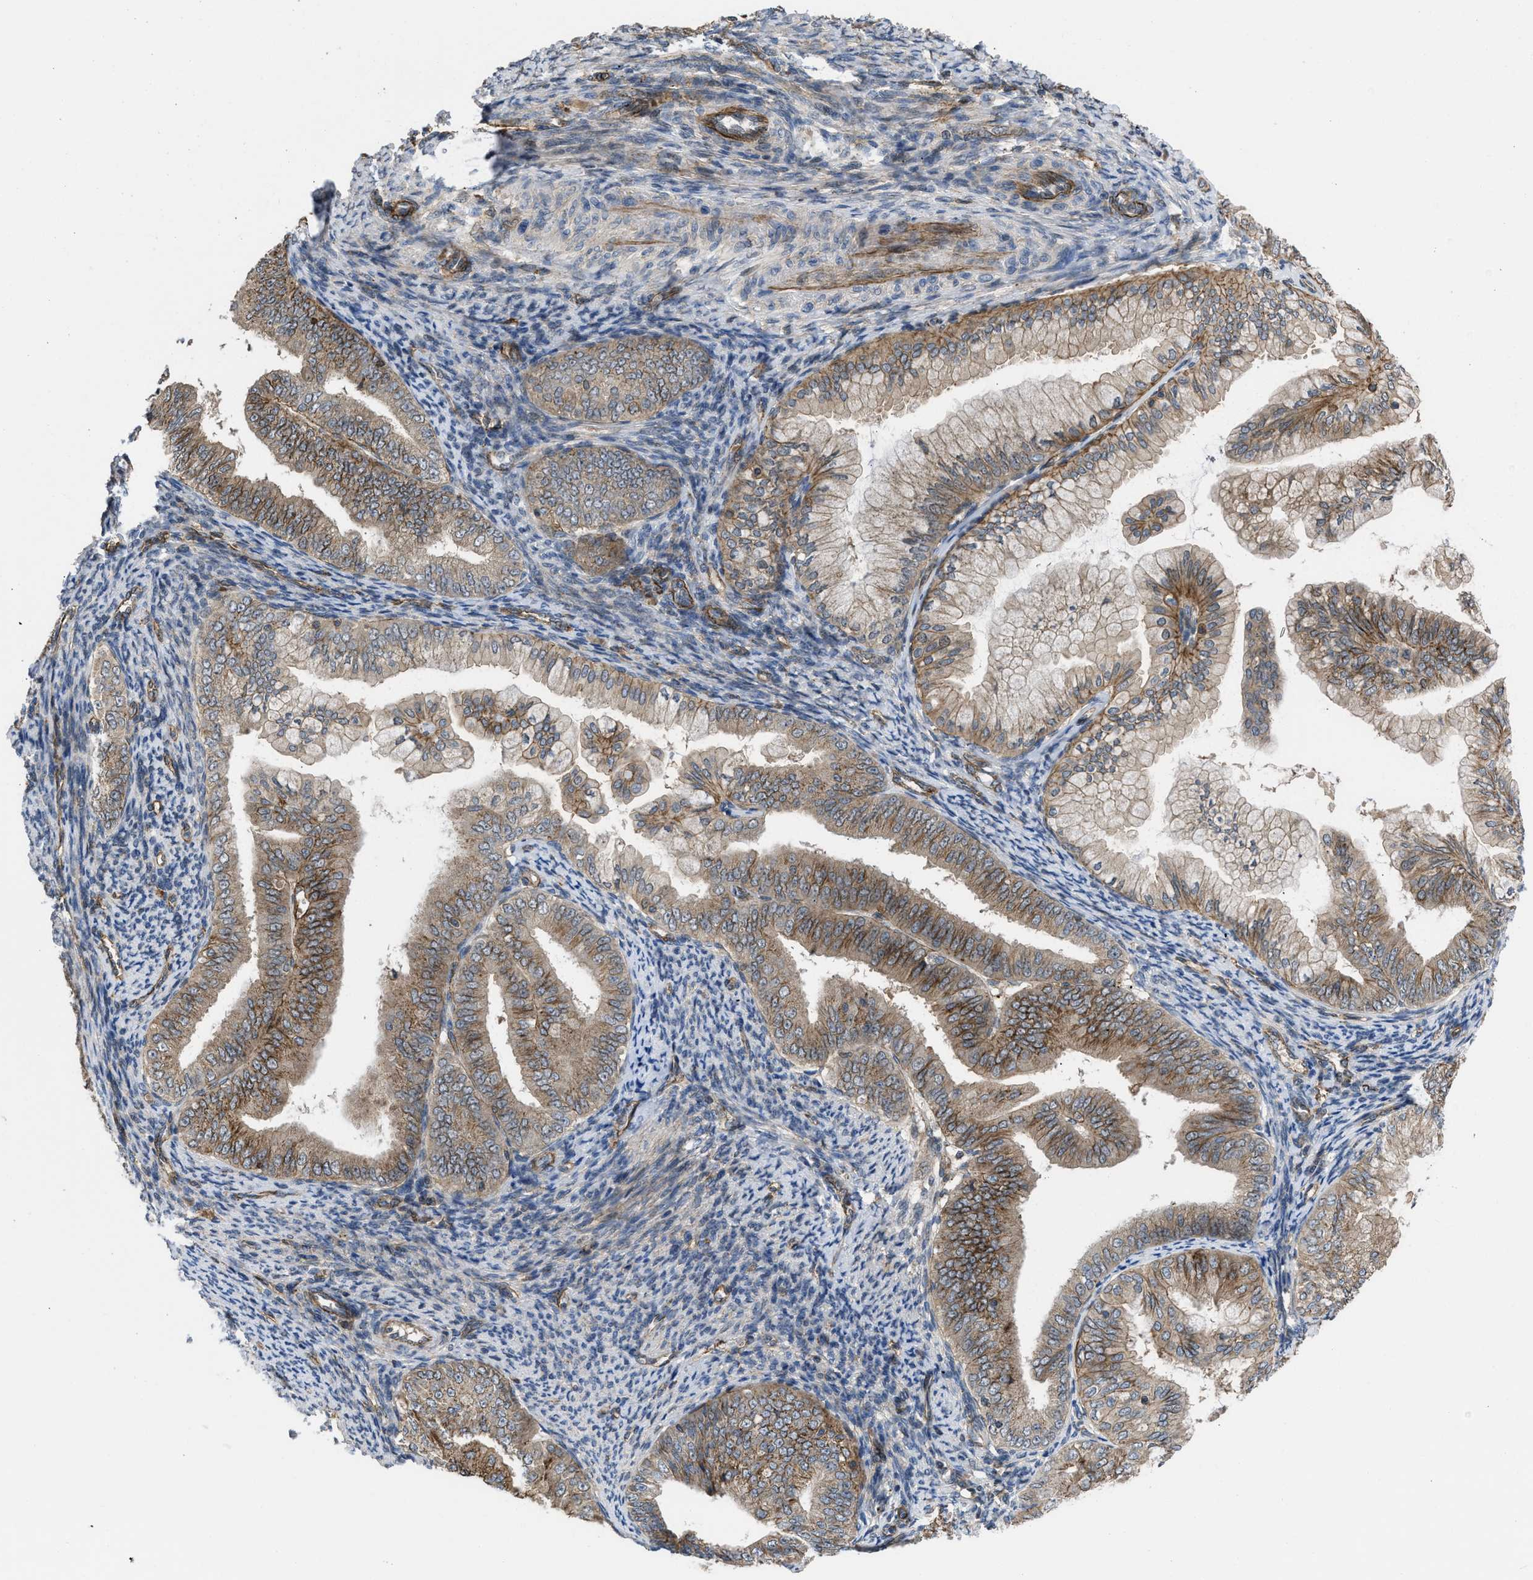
{"staining": {"intensity": "moderate", "quantity": ">75%", "location": "cytoplasmic/membranous"}, "tissue": "endometrial cancer", "cell_type": "Tumor cells", "image_type": "cancer", "snomed": [{"axis": "morphology", "description": "Adenocarcinoma, NOS"}, {"axis": "topography", "description": "Endometrium"}], "caption": "A high-resolution histopathology image shows immunohistochemistry staining of endometrial cancer (adenocarcinoma), which reveals moderate cytoplasmic/membranous staining in approximately >75% of tumor cells.", "gene": "GPATCH2L", "patient": {"sex": "female", "age": 63}}